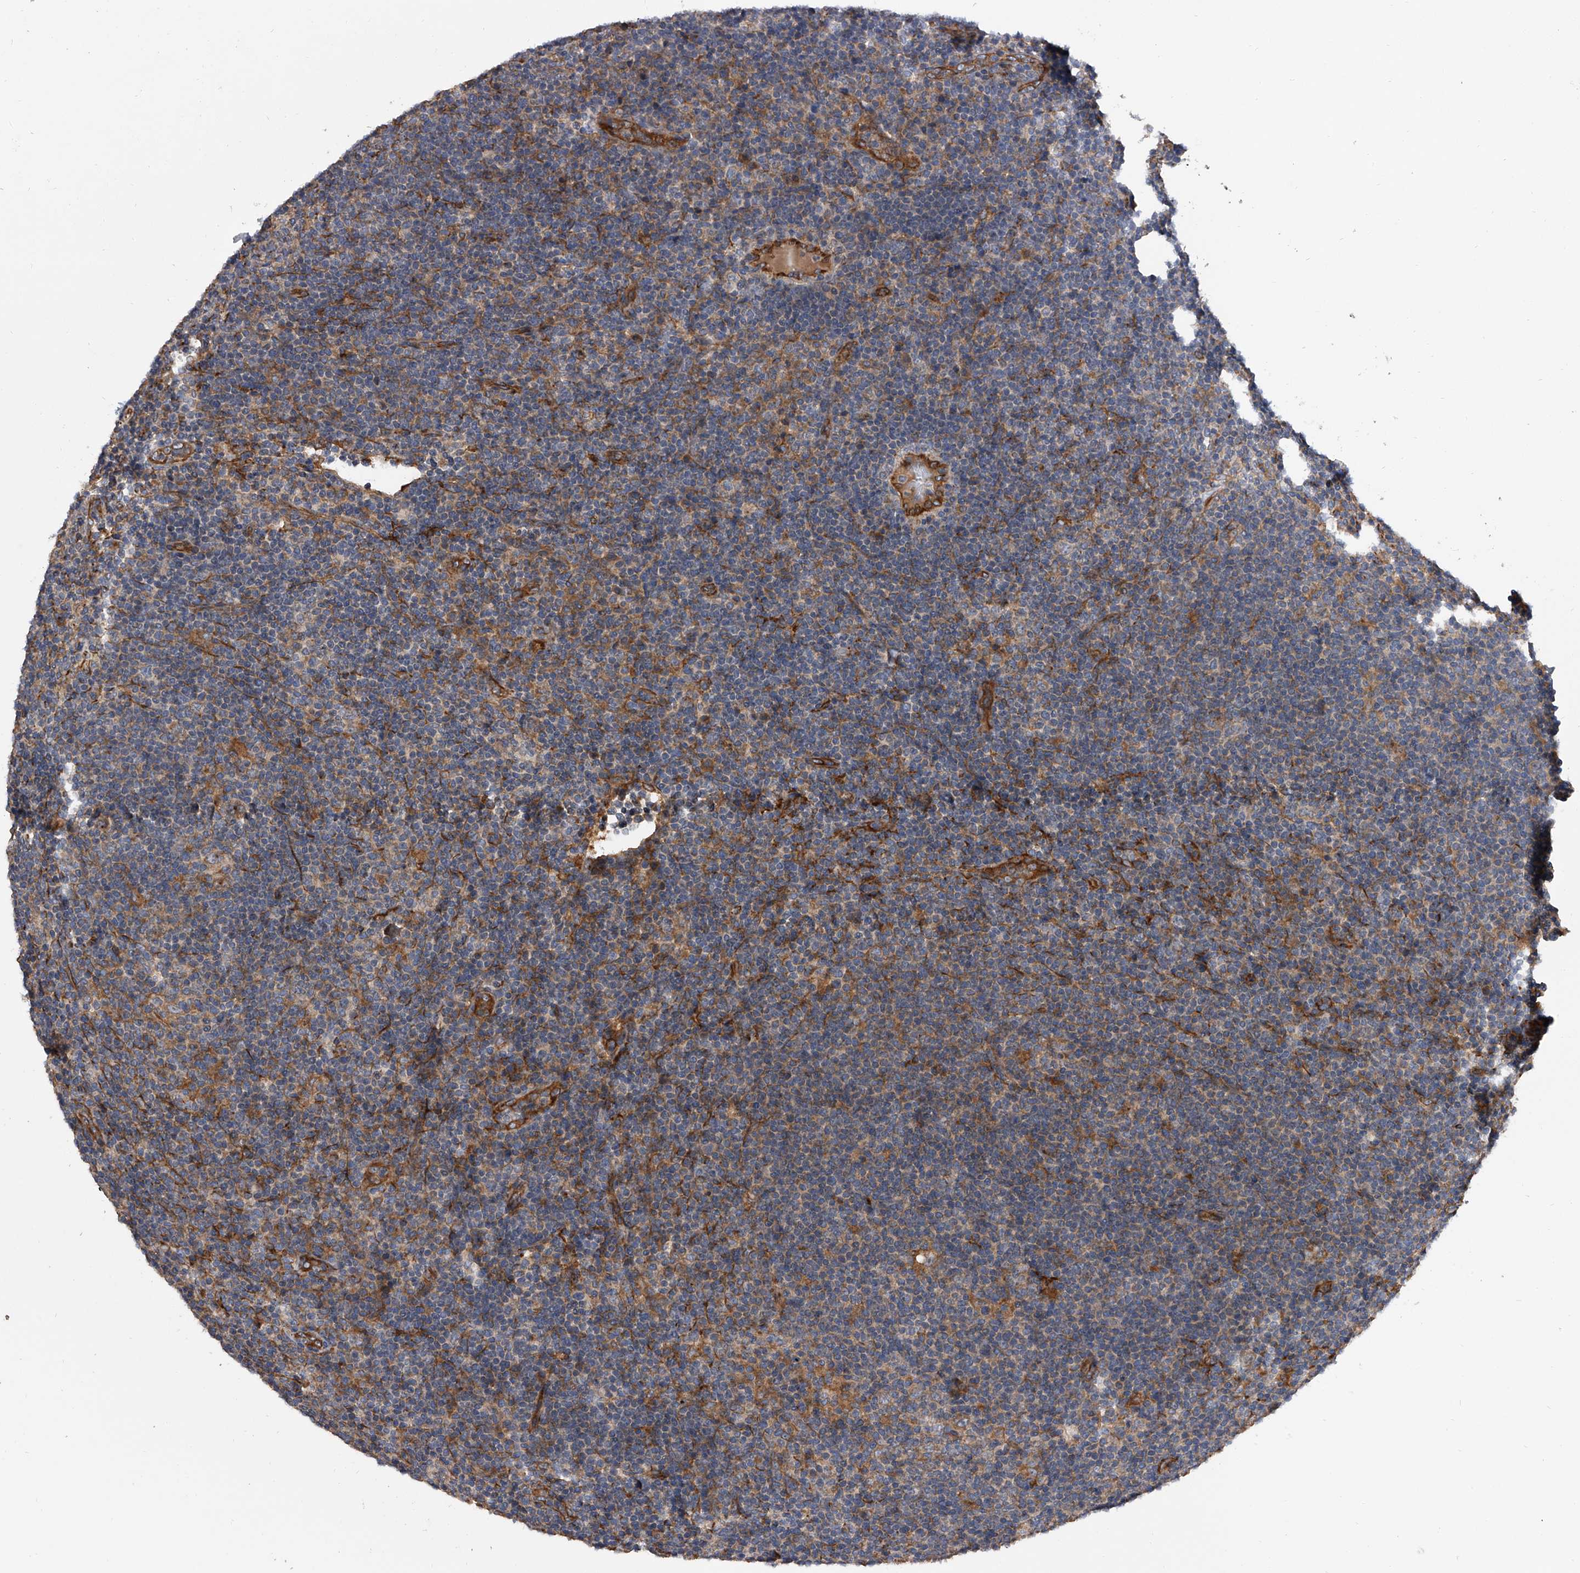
{"staining": {"intensity": "negative", "quantity": "none", "location": "none"}, "tissue": "lymphoma", "cell_type": "Tumor cells", "image_type": "cancer", "snomed": [{"axis": "morphology", "description": "Hodgkin's disease, NOS"}, {"axis": "topography", "description": "Lymph node"}], "caption": "Lymphoma was stained to show a protein in brown. There is no significant expression in tumor cells.", "gene": "EXOC4", "patient": {"sex": "female", "age": 57}}